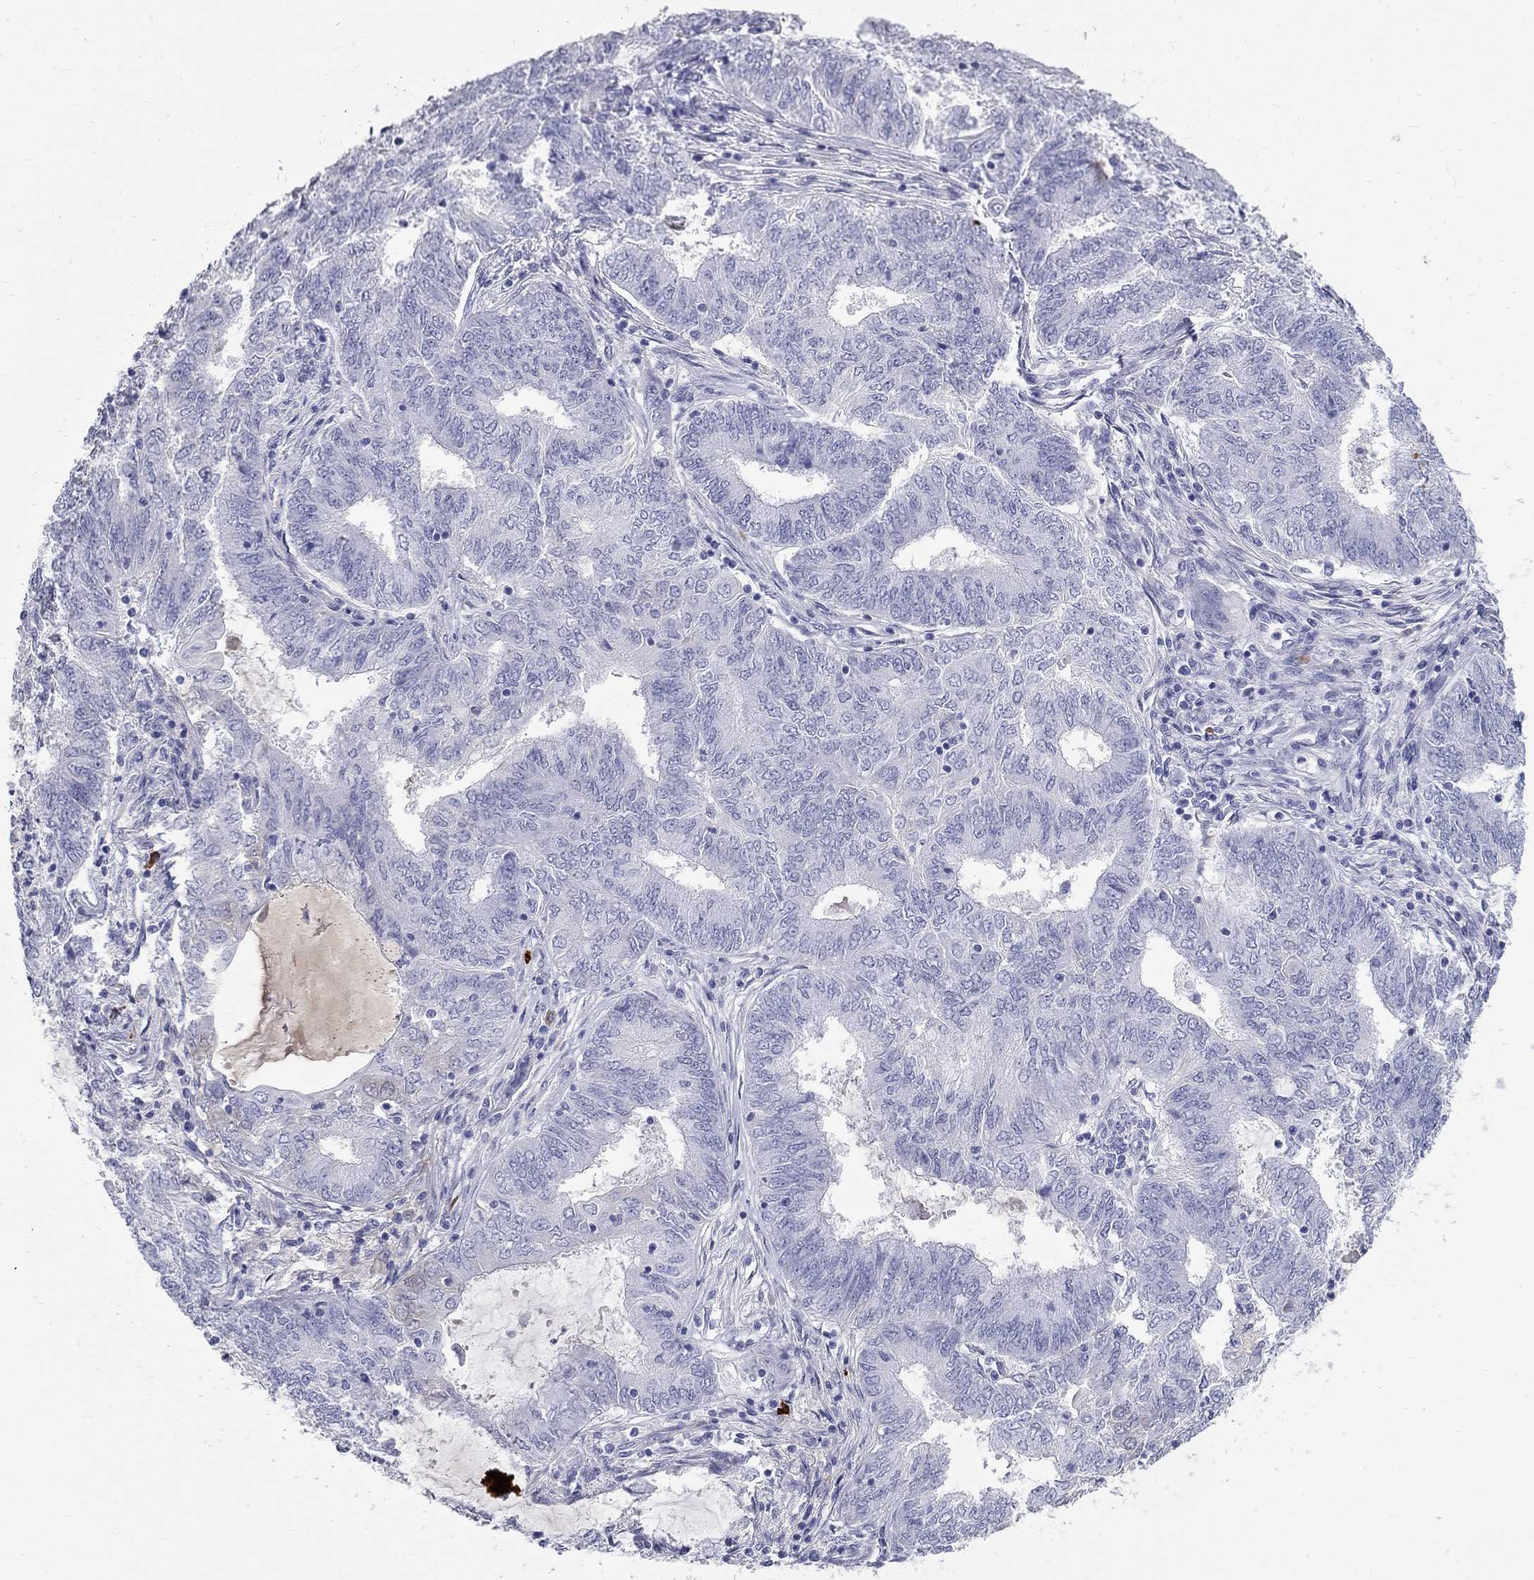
{"staining": {"intensity": "negative", "quantity": "none", "location": "none"}, "tissue": "endometrial cancer", "cell_type": "Tumor cells", "image_type": "cancer", "snomed": [{"axis": "morphology", "description": "Adenocarcinoma, NOS"}, {"axis": "topography", "description": "Endometrium"}], "caption": "Tumor cells are negative for protein expression in human adenocarcinoma (endometrial).", "gene": "PHOX2B", "patient": {"sex": "female", "age": 62}}